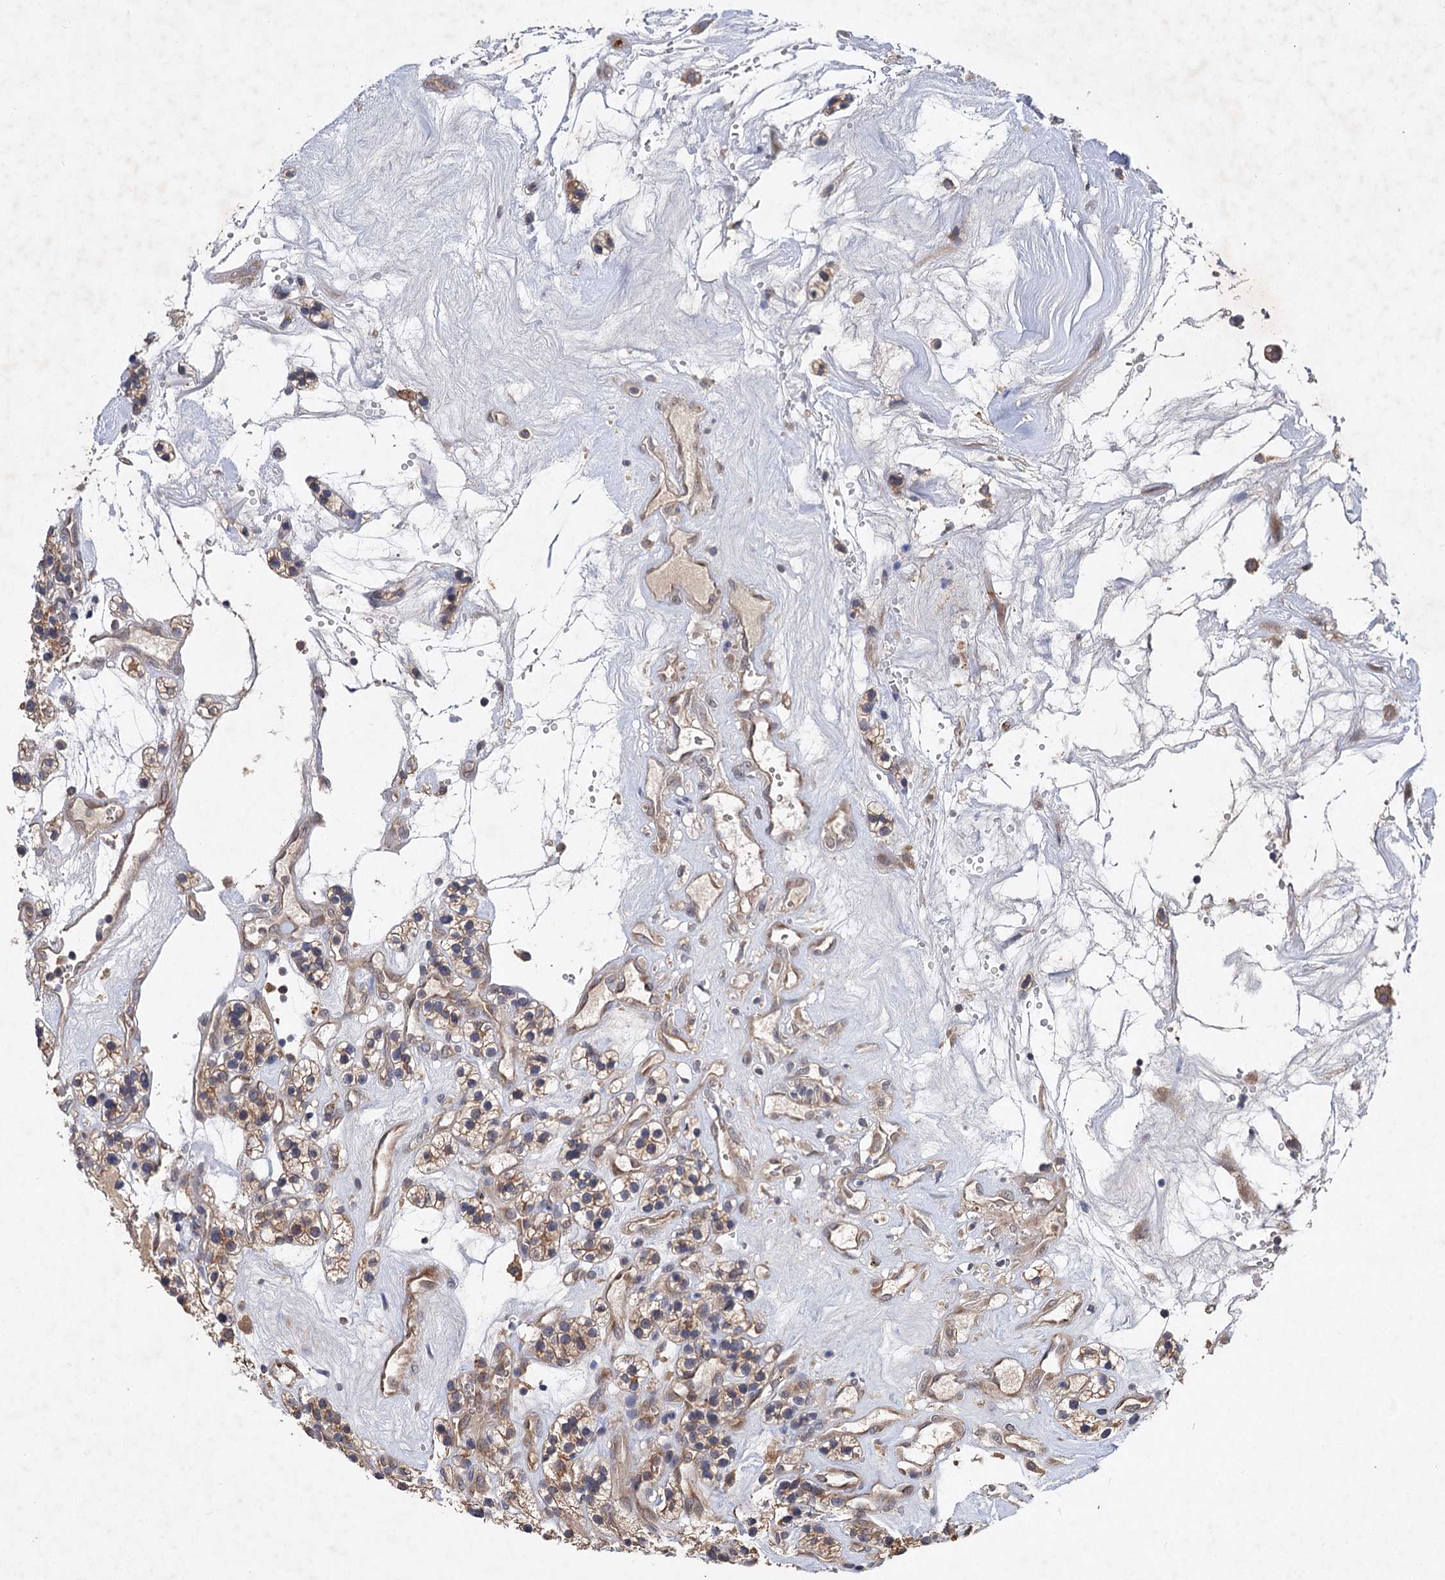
{"staining": {"intensity": "weak", "quantity": ">75%", "location": "cytoplasmic/membranous"}, "tissue": "renal cancer", "cell_type": "Tumor cells", "image_type": "cancer", "snomed": [{"axis": "morphology", "description": "Adenocarcinoma, NOS"}, {"axis": "topography", "description": "Kidney"}], "caption": "IHC of human renal adenocarcinoma displays low levels of weak cytoplasmic/membranous positivity in about >75% of tumor cells. (Stains: DAB in brown, nuclei in blue, Microscopy: brightfield microscopy at high magnification).", "gene": "NUDCD2", "patient": {"sex": "female", "age": 57}}